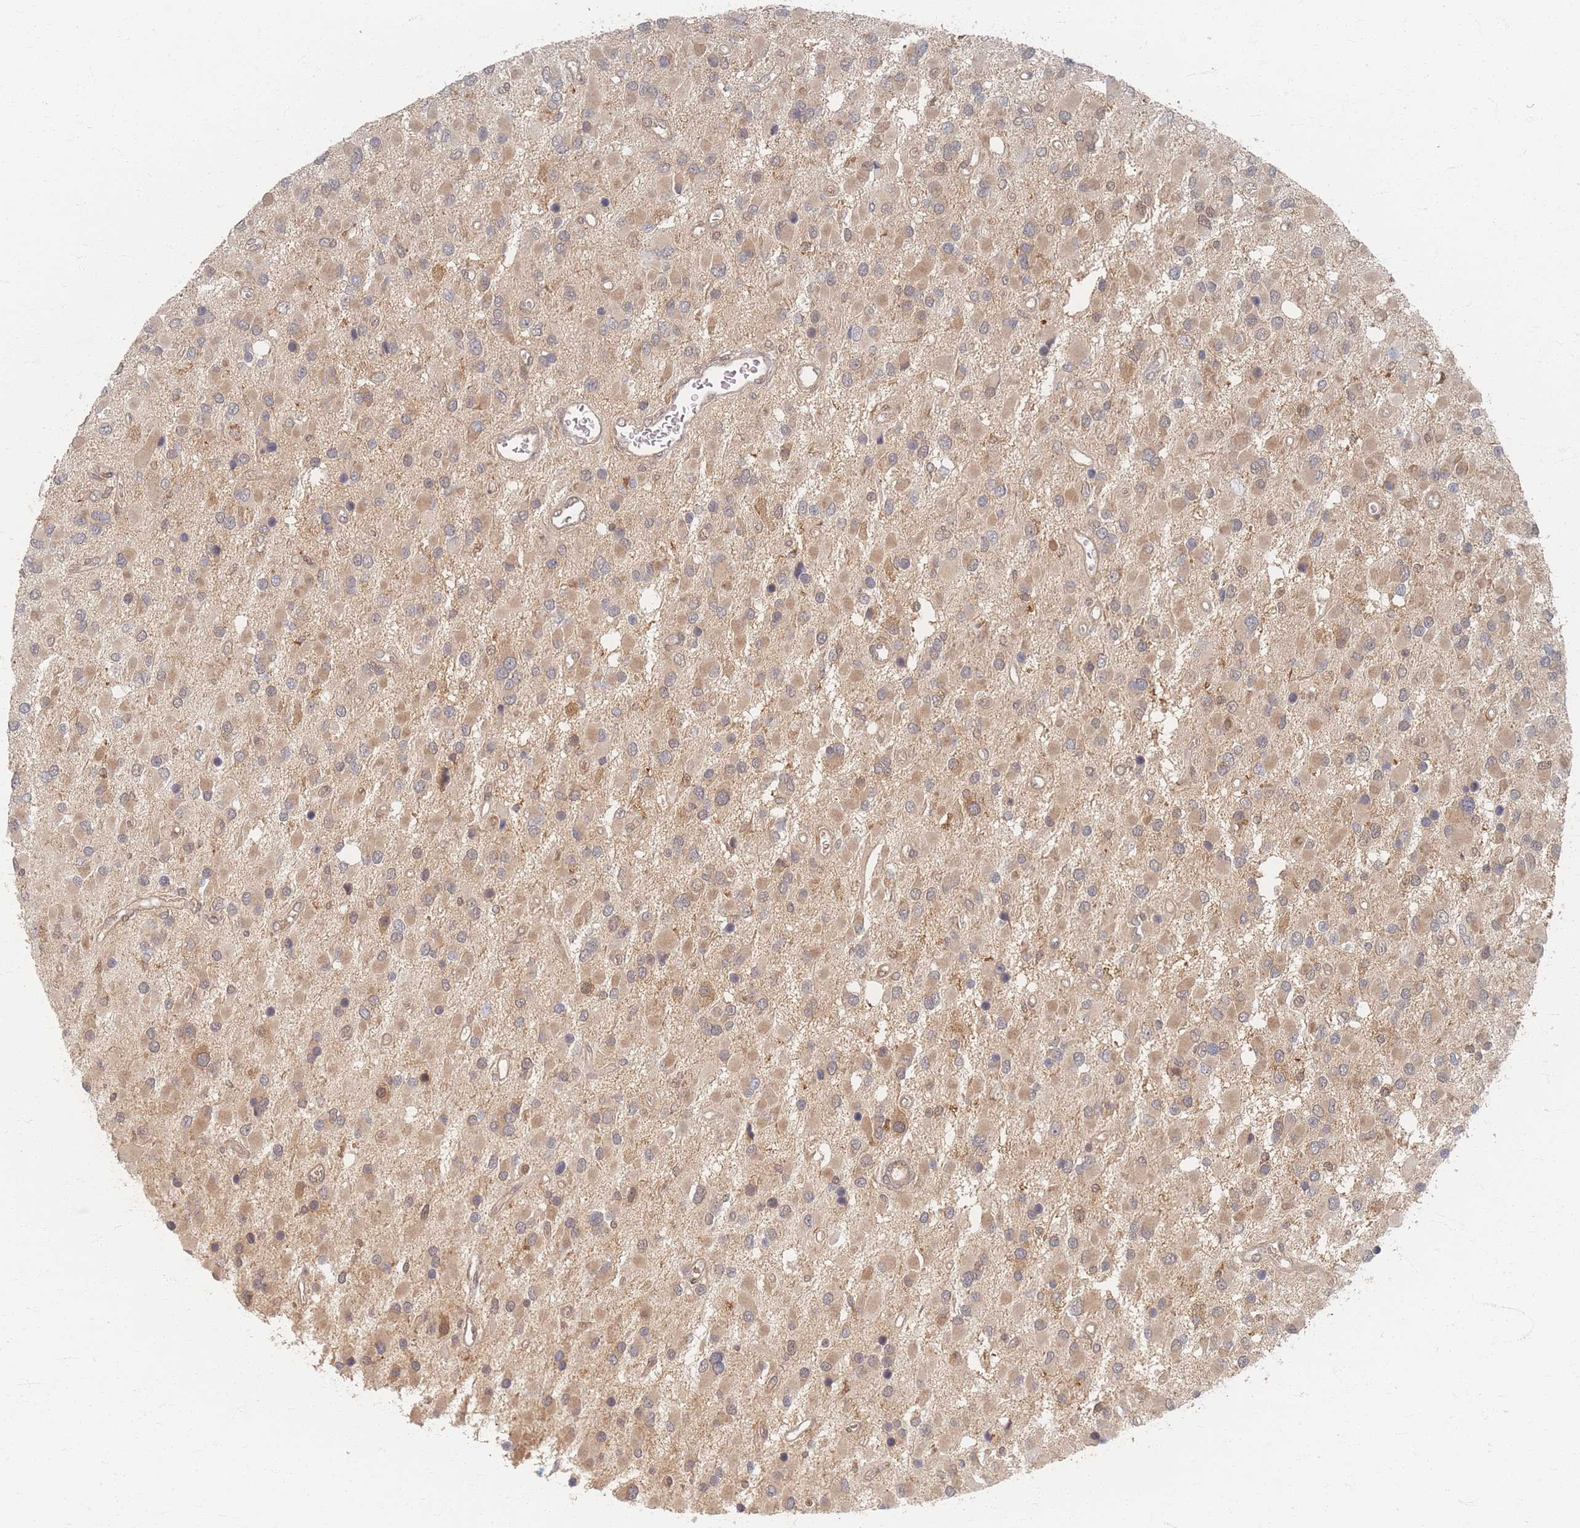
{"staining": {"intensity": "weak", "quantity": ">75%", "location": "cytoplasmic/membranous"}, "tissue": "glioma", "cell_type": "Tumor cells", "image_type": "cancer", "snomed": [{"axis": "morphology", "description": "Glioma, malignant, High grade"}, {"axis": "topography", "description": "Brain"}], "caption": "IHC histopathology image of glioma stained for a protein (brown), which reveals low levels of weak cytoplasmic/membranous positivity in approximately >75% of tumor cells.", "gene": "PSMD9", "patient": {"sex": "male", "age": 53}}